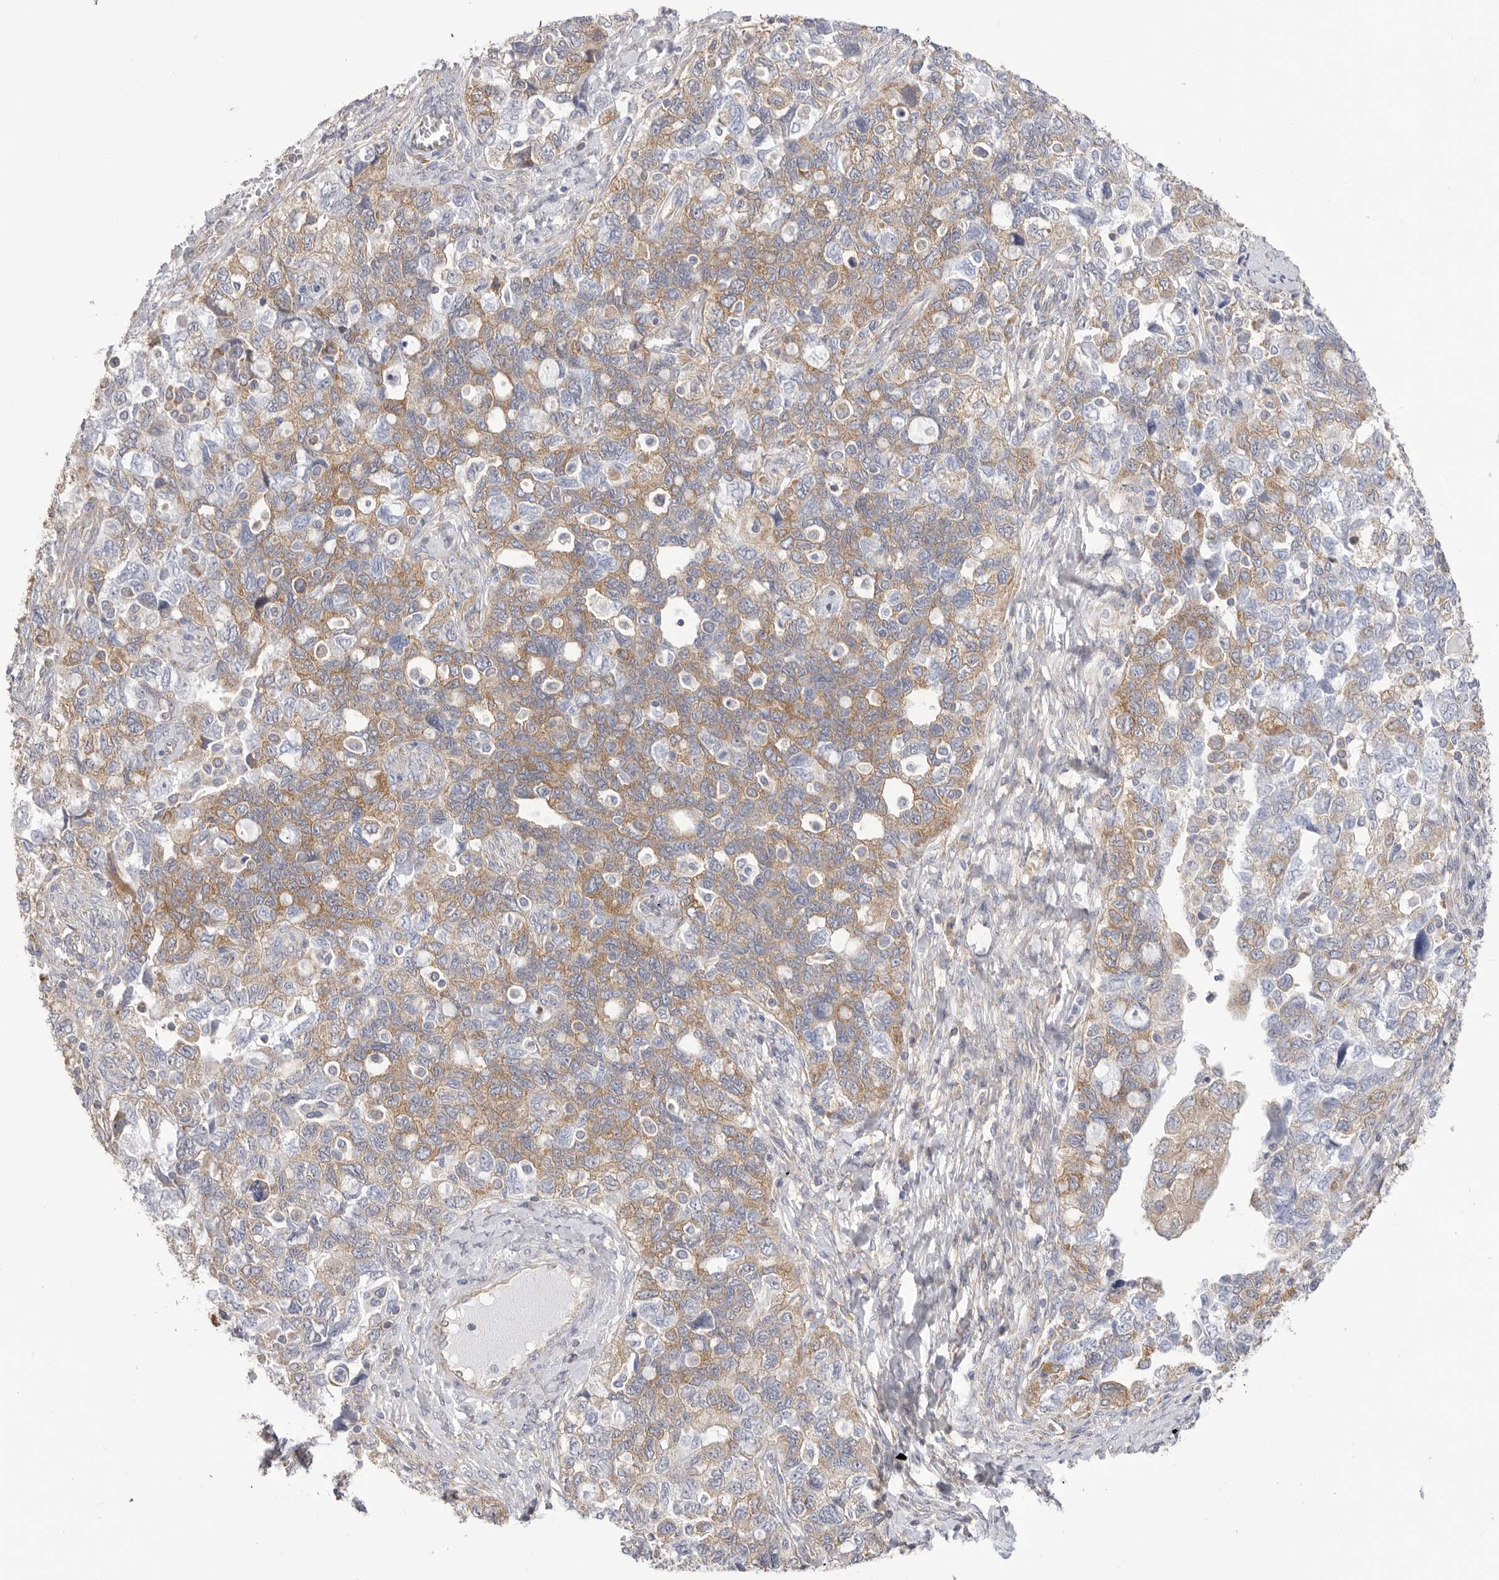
{"staining": {"intensity": "moderate", "quantity": ">75%", "location": "cytoplasmic/membranous"}, "tissue": "ovarian cancer", "cell_type": "Tumor cells", "image_type": "cancer", "snomed": [{"axis": "morphology", "description": "Carcinoma, NOS"}, {"axis": "morphology", "description": "Cystadenocarcinoma, serous, NOS"}, {"axis": "topography", "description": "Ovary"}], "caption": "Ovarian cancer (serous cystadenocarcinoma) stained with DAB (3,3'-diaminobenzidine) immunohistochemistry shows medium levels of moderate cytoplasmic/membranous staining in approximately >75% of tumor cells.", "gene": "SERBP1", "patient": {"sex": "female", "age": 69}}